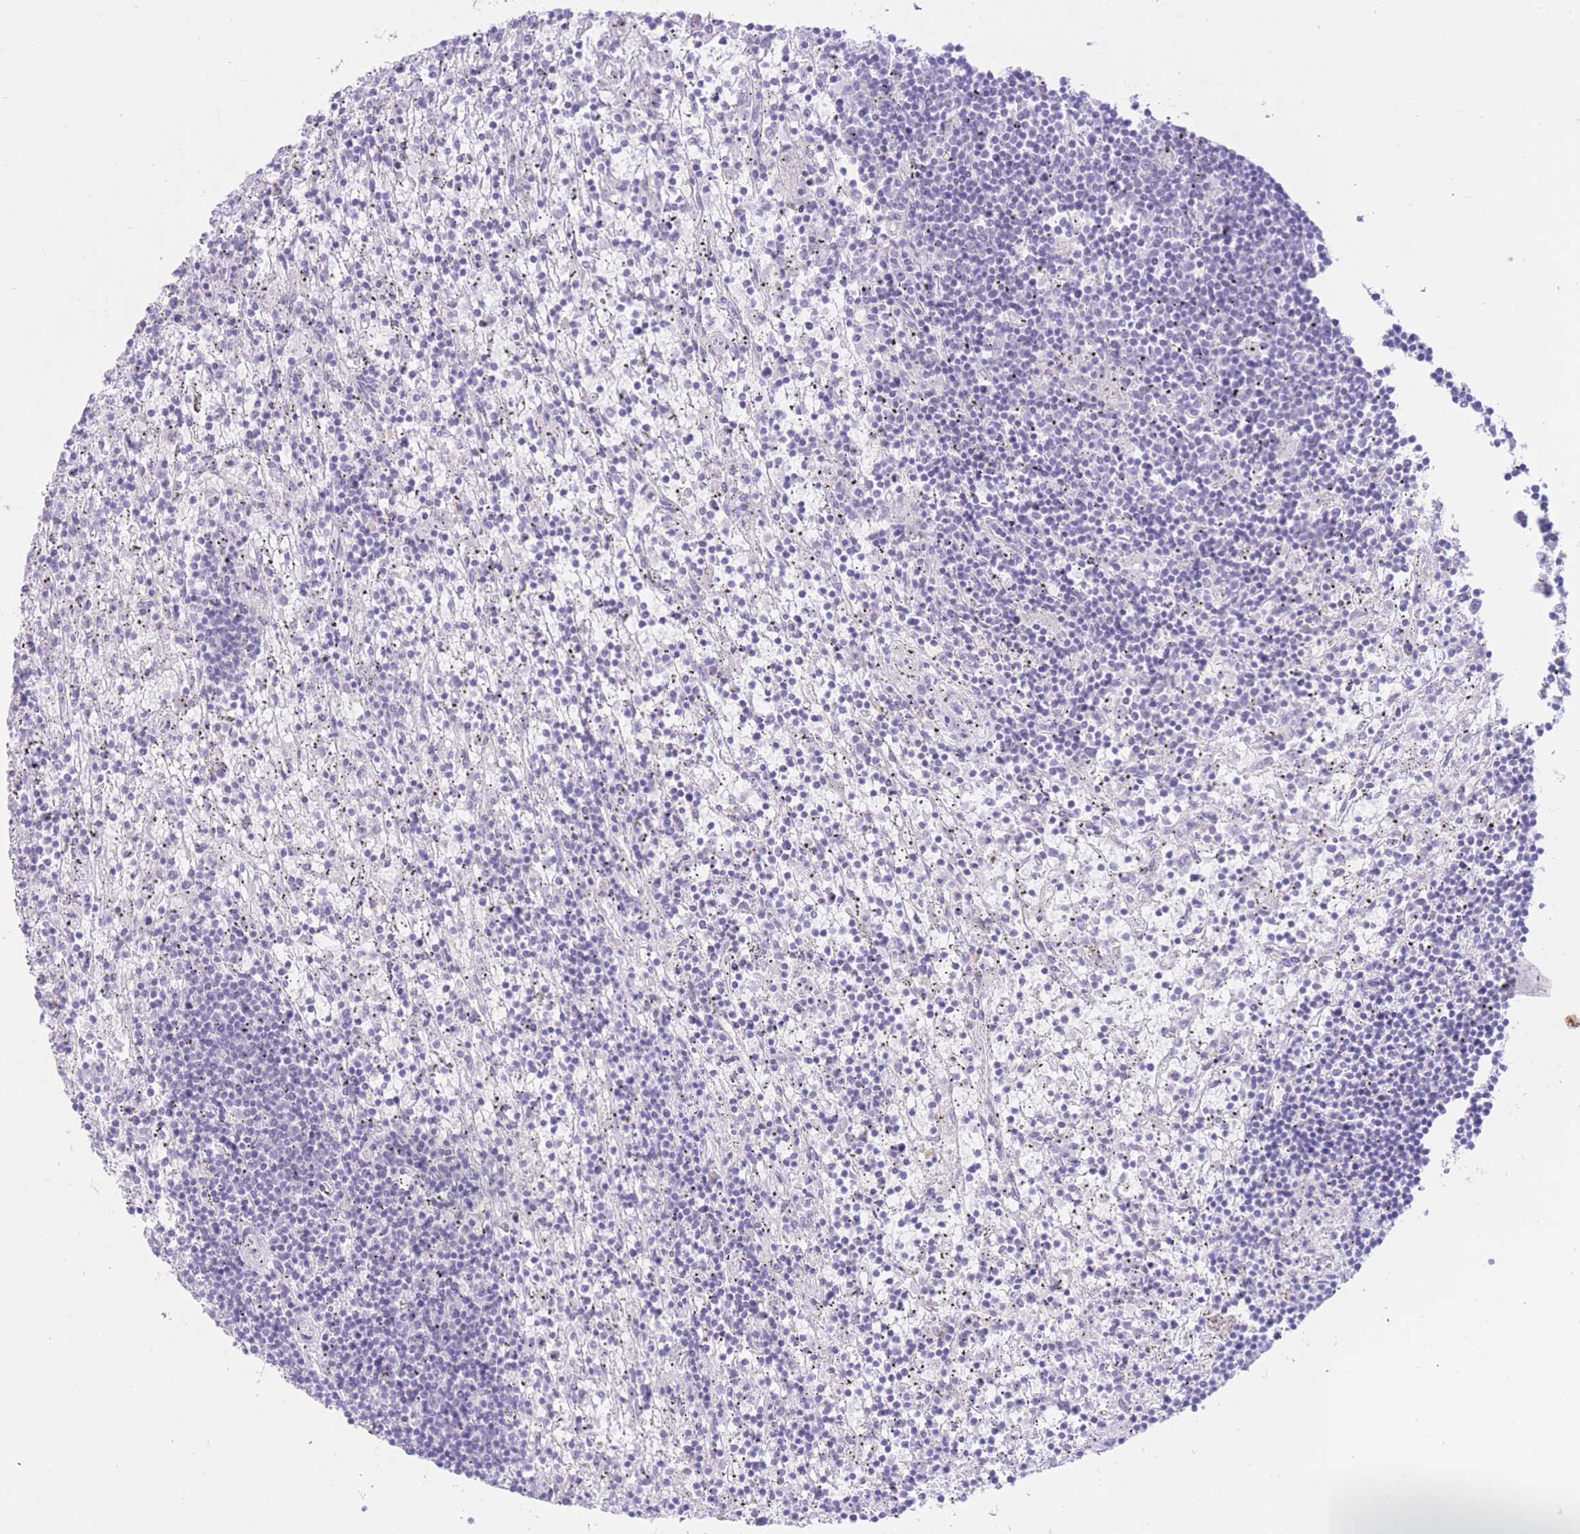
{"staining": {"intensity": "negative", "quantity": "none", "location": "none"}, "tissue": "lymphoma", "cell_type": "Tumor cells", "image_type": "cancer", "snomed": [{"axis": "morphology", "description": "Malignant lymphoma, non-Hodgkin's type, Low grade"}, {"axis": "topography", "description": "Spleen"}], "caption": "Immunohistochemistry (IHC) photomicrograph of neoplastic tissue: lymphoma stained with DAB demonstrates no significant protein staining in tumor cells.", "gene": "ZNF212", "patient": {"sex": "male", "age": 76}}